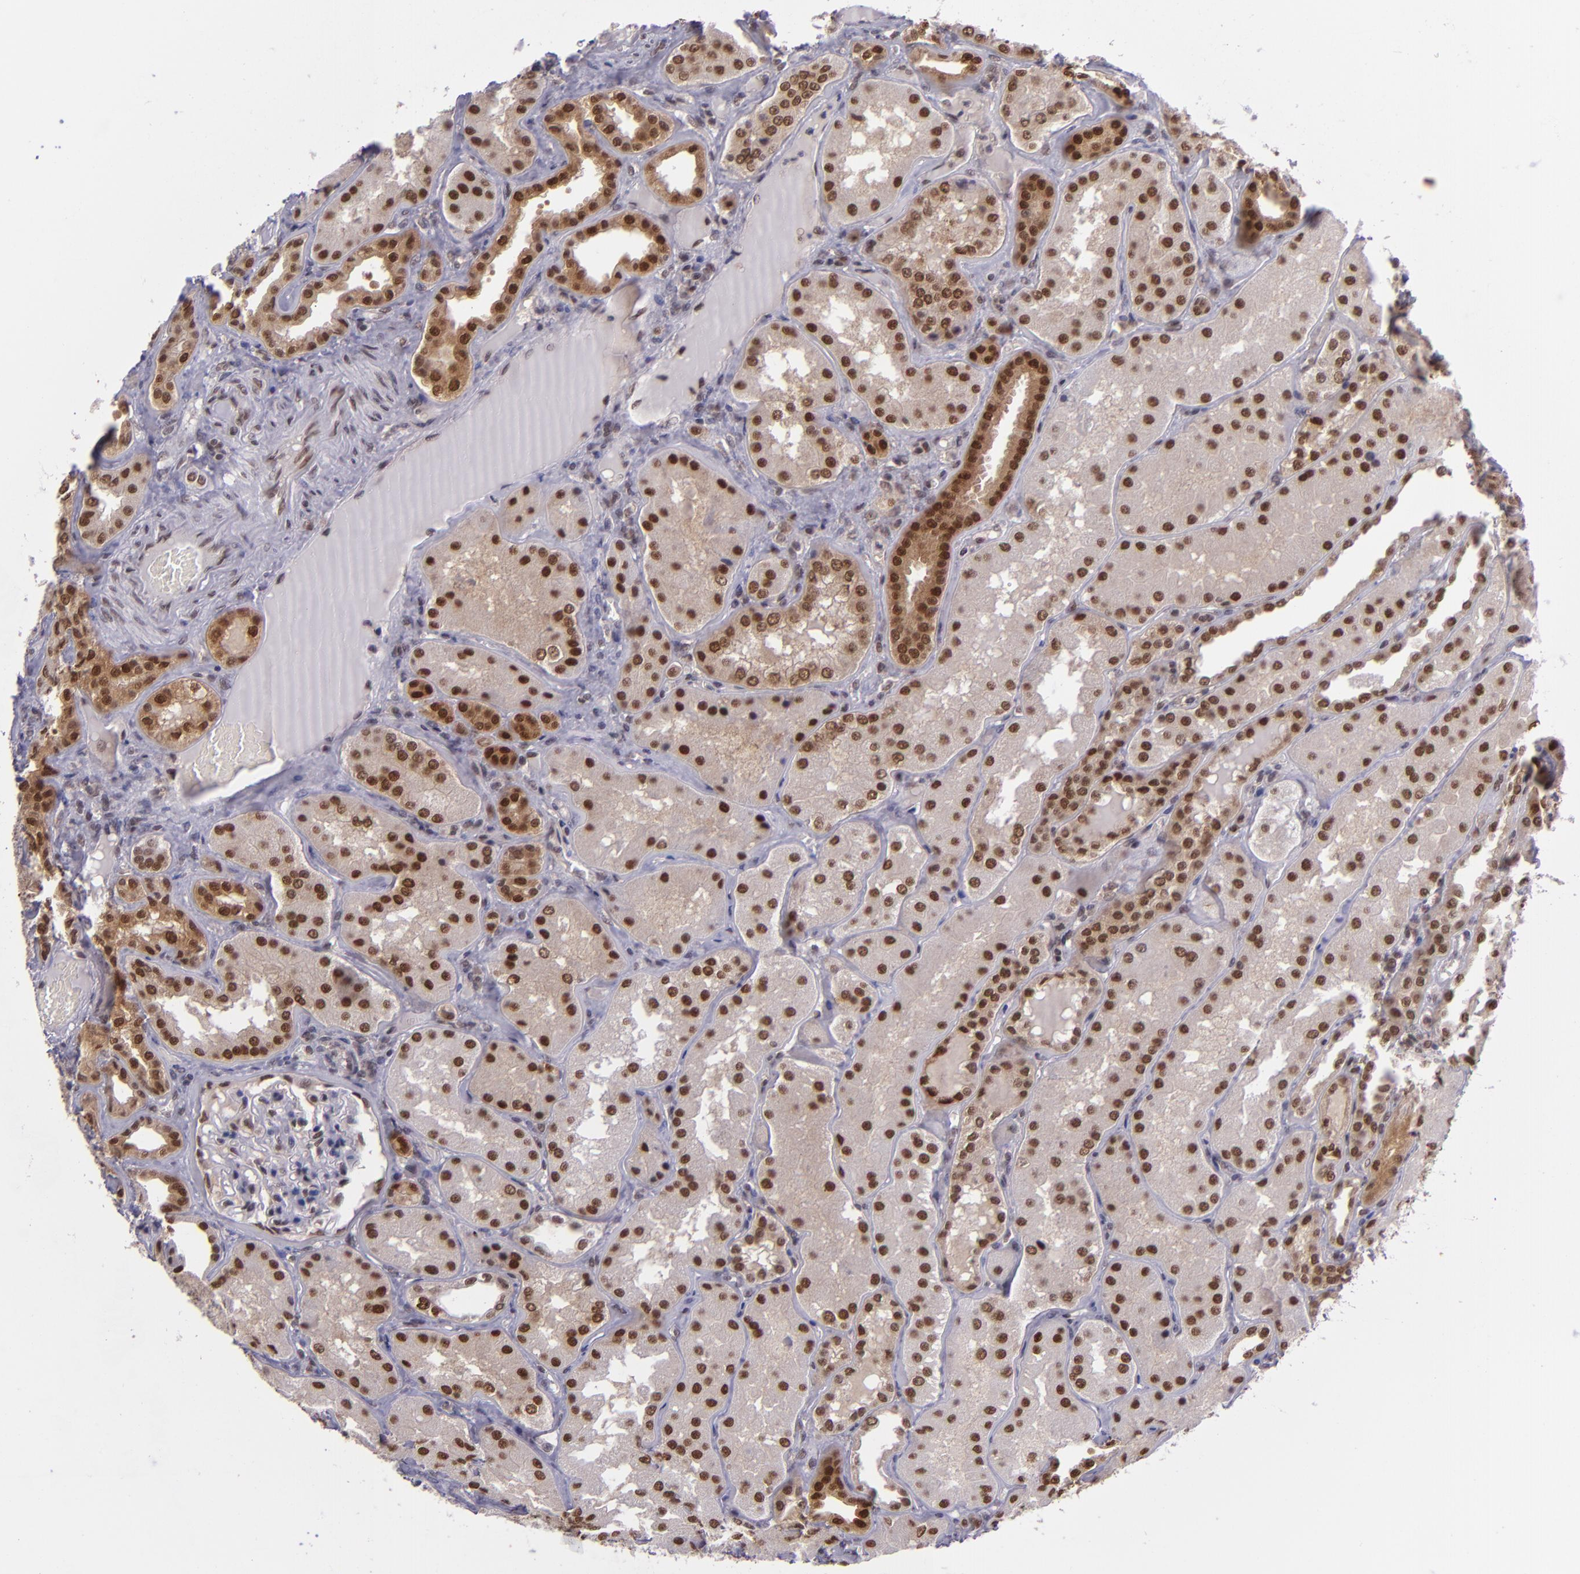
{"staining": {"intensity": "weak", "quantity": "25%-75%", "location": "nuclear"}, "tissue": "kidney", "cell_type": "Cells in glomeruli", "image_type": "normal", "snomed": [{"axis": "morphology", "description": "Normal tissue, NOS"}, {"axis": "topography", "description": "Kidney"}], "caption": "Protein expression by IHC exhibits weak nuclear positivity in about 25%-75% of cells in glomeruli in normal kidney. (IHC, brightfield microscopy, high magnification).", "gene": "BAG1", "patient": {"sex": "female", "age": 56}}